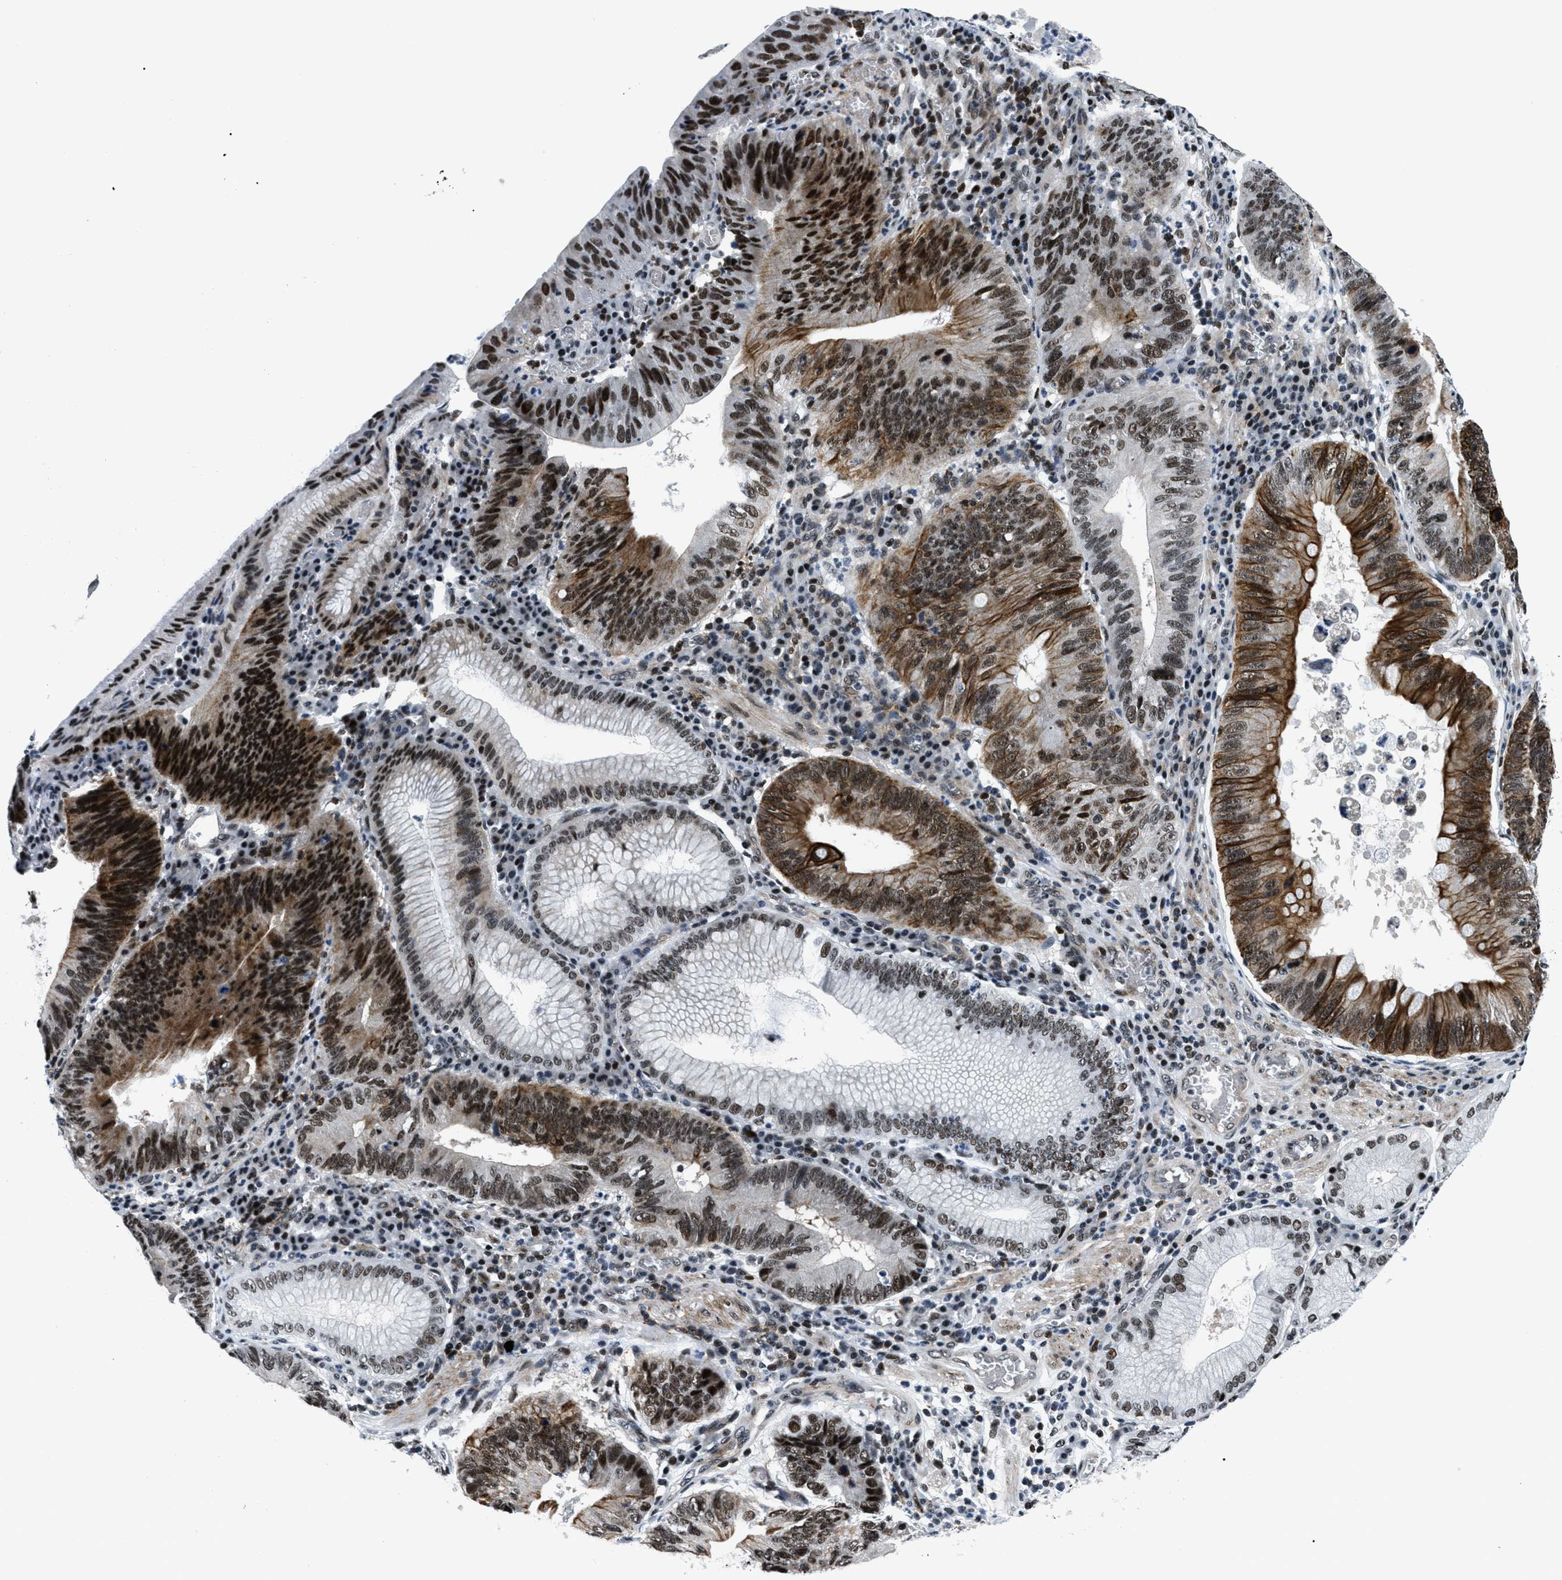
{"staining": {"intensity": "strong", "quantity": ">75%", "location": "nuclear"}, "tissue": "stomach cancer", "cell_type": "Tumor cells", "image_type": "cancer", "snomed": [{"axis": "morphology", "description": "Adenocarcinoma, NOS"}, {"axis": "topography", "description": "Stomach"}], "caption": "Immunohistochemical staining of human adenocarcinoma (stomach) reveals high levels of strong nuclear protein staining in approximately >75% of tumor cells.", "gene": "SMARCB1", "patient": {"sex": "male", "age": 59}}